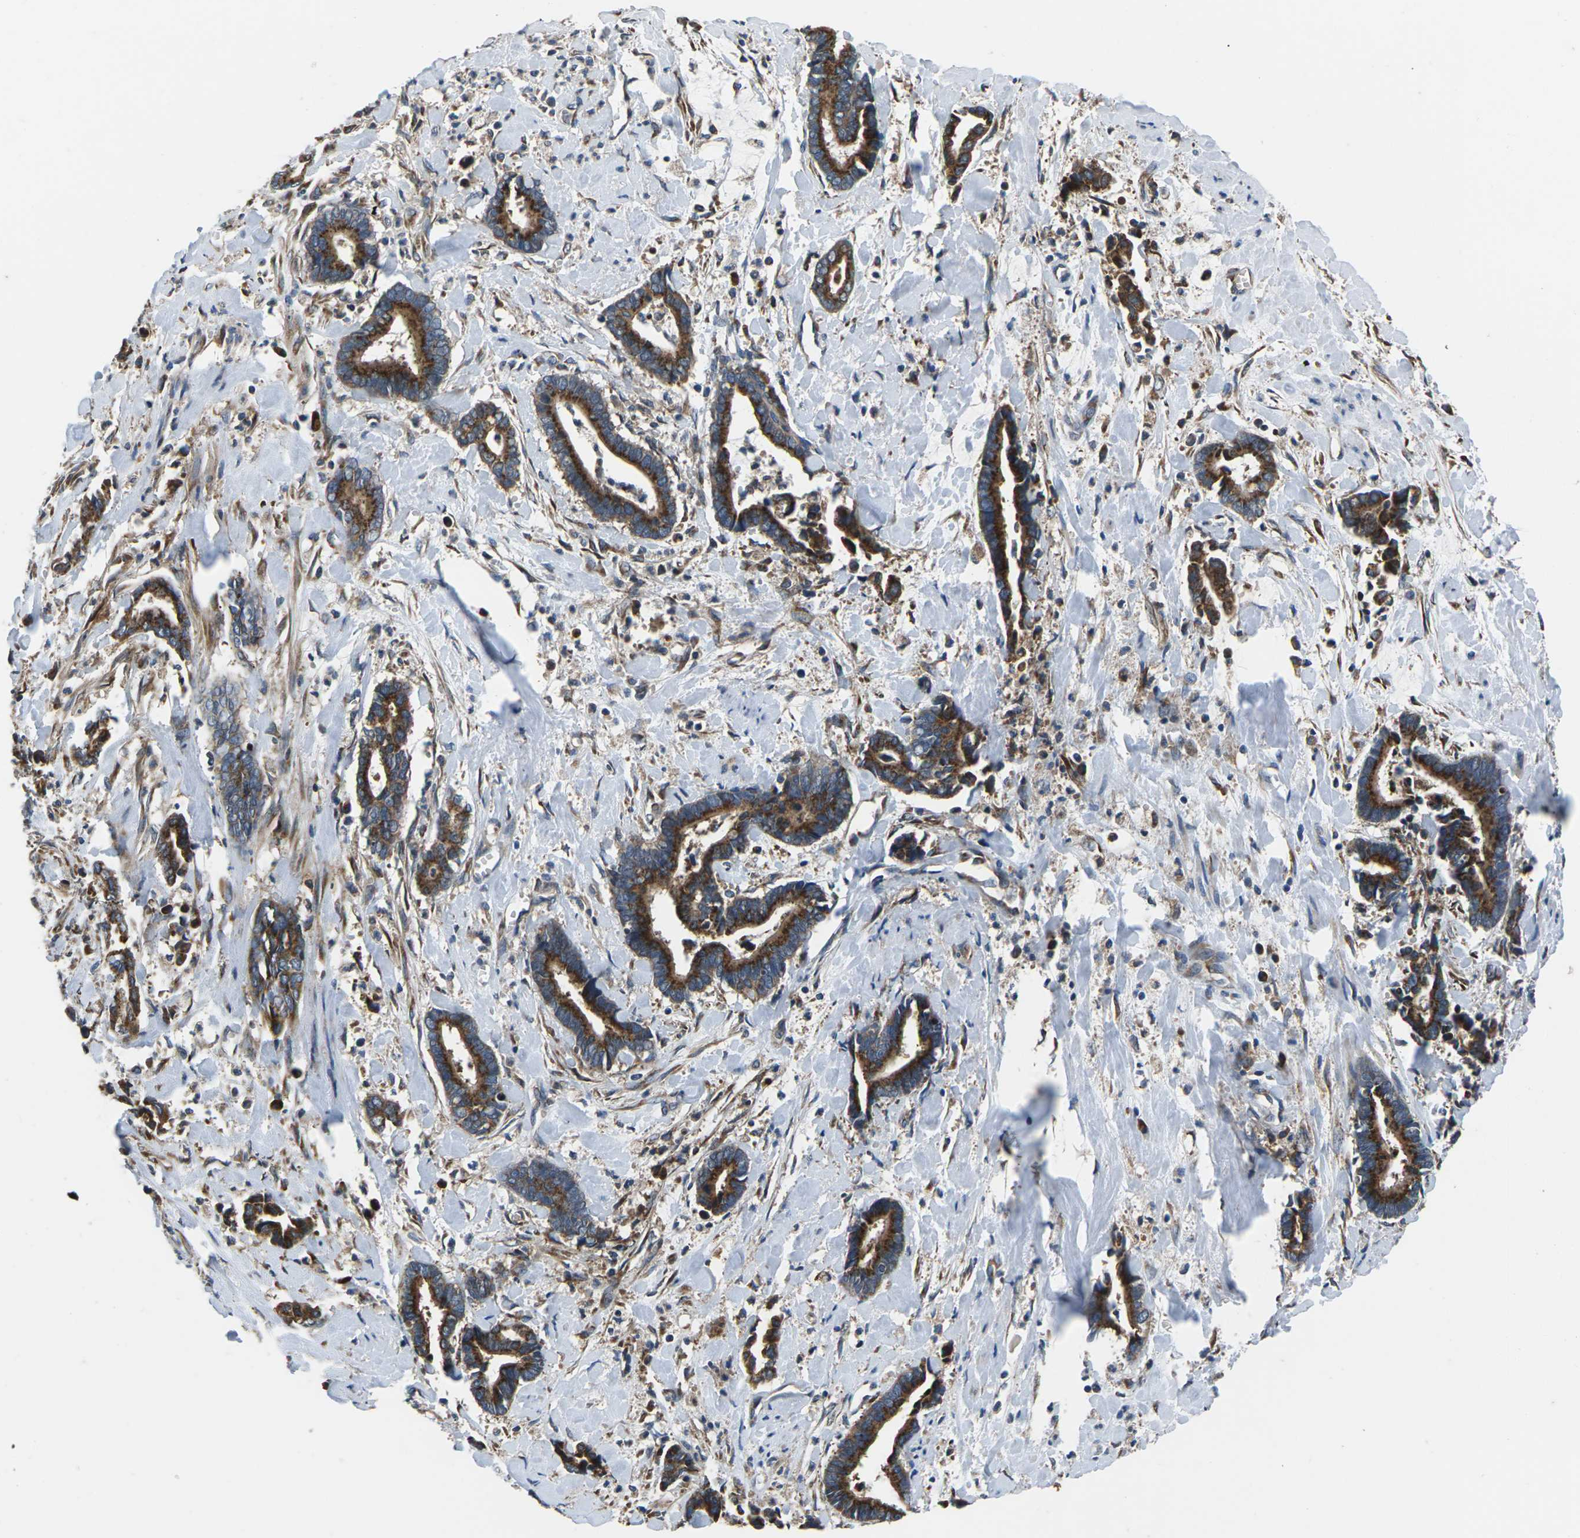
{"staining": {"intensity": "strong", "quantity": ">75%", "location": "cytoplasmic/membranous"}, "tissue": "cervical cancer", "cell_type": "Tumor cells", "image_type": "cancer", "snomed": [{"axis": "morphology", "description": "Adenocarcinoma, NOS"}, {"axis": "topography", "description": "Cervix"}], "caption": "The micrograph demonstrates a brown stain indicating the presence of a protein in the cytoplasmic/membranous of tumor cells in cervical cancer (adenocarcinoma). (DAB (3,3'-diaminobenzidine) IHC with brightfield microscopy, high magnification).", "gene": "GABRP", "patient": {"sex": "female", "age": 44}}